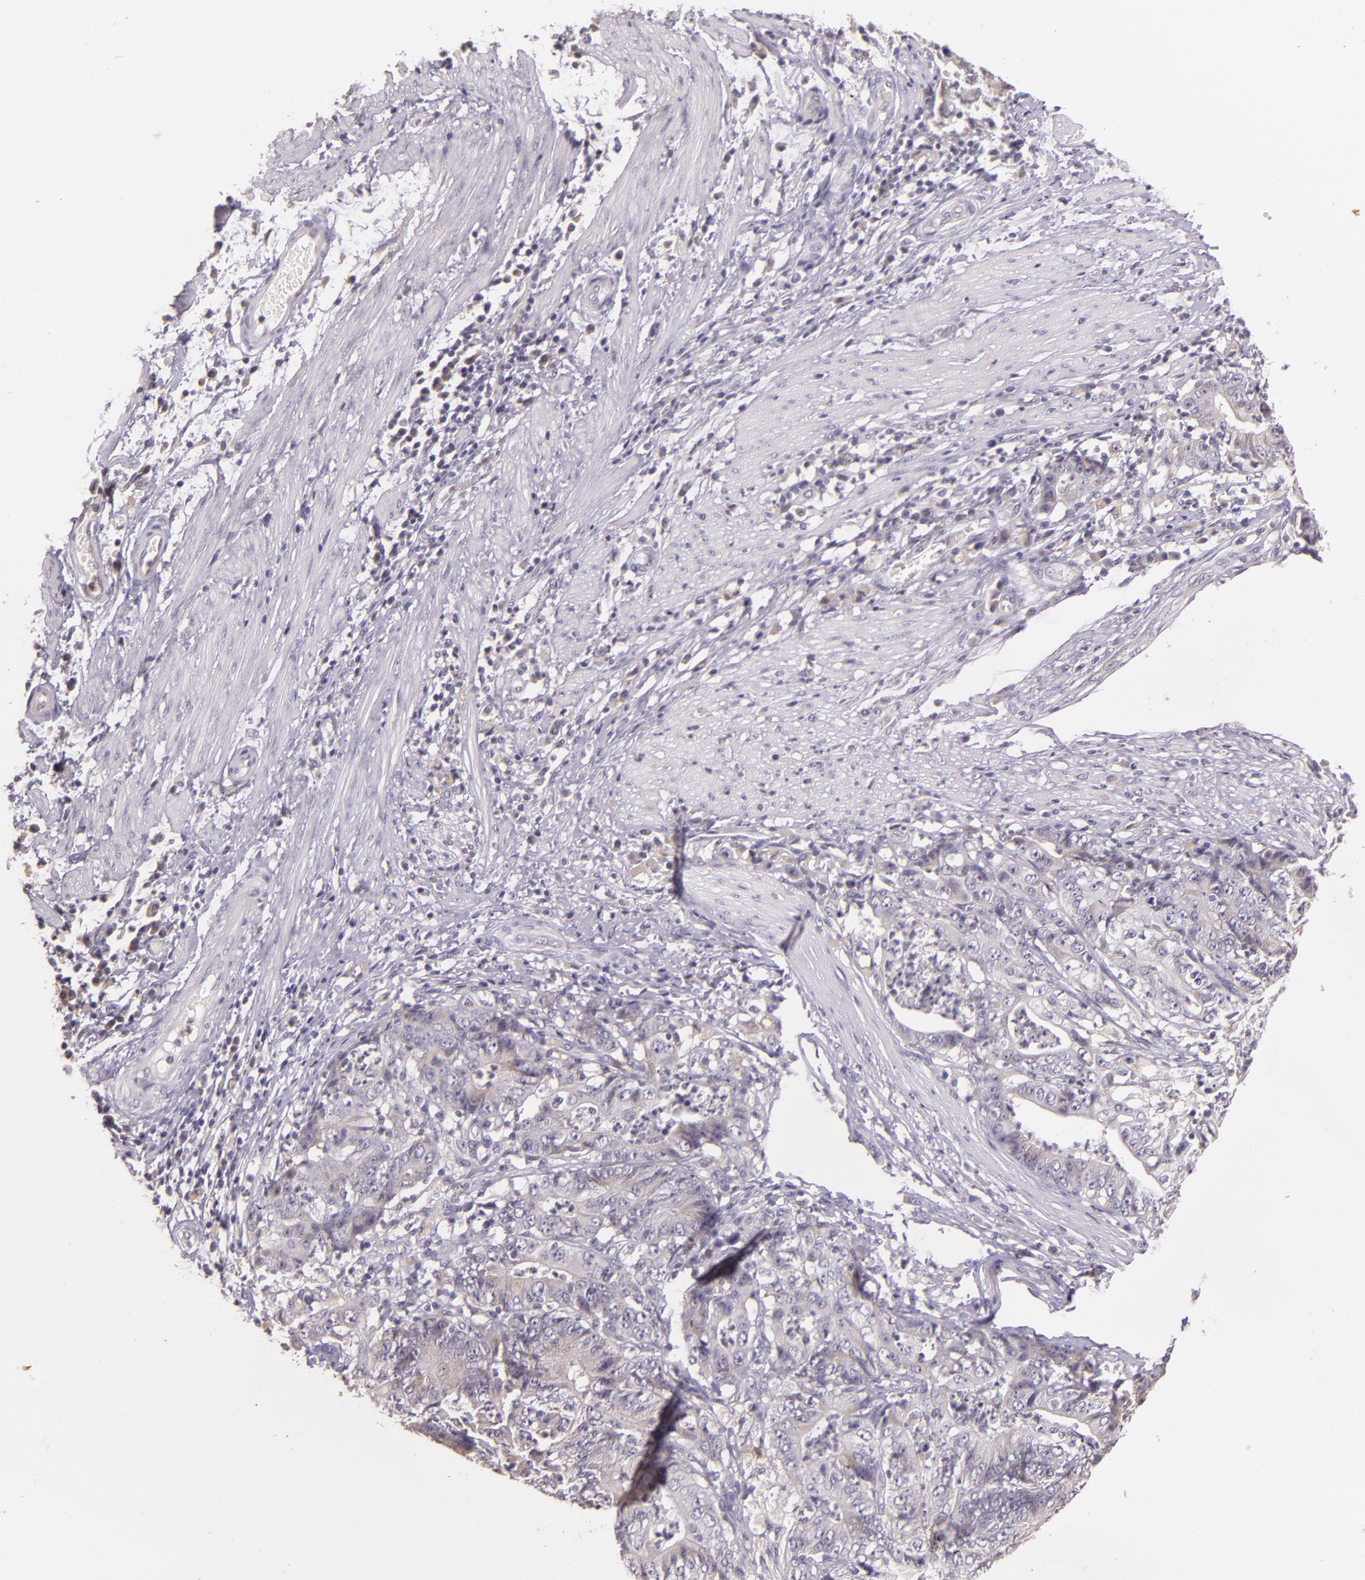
{"staining": {"intensity": "negative", "quantity": "none", "location": "none"}, "tissue": "stomach cancer", "cell_type": "Tumor cells", "image_type": "cancer", "snomed": [{"axis": "morphology", "description": "Adenocarcinoma, NOS"}, {"axis": "topography", "description": "Stomach, lower"}], "caption": "Immunohistochemistry micrograph of neoplastic tissue: human adenocarcinoma (stomach) stained with DAB (3,3'-diaminobenzidine) shows no significant protein staining in tumor cells. (Stains: DAB IHC with hematoxylin counter stain, Microscopy: brightfield microscopy at high magnification).", "gene": "ARMH4", "patient": {"sex": "female", "age": 86}}